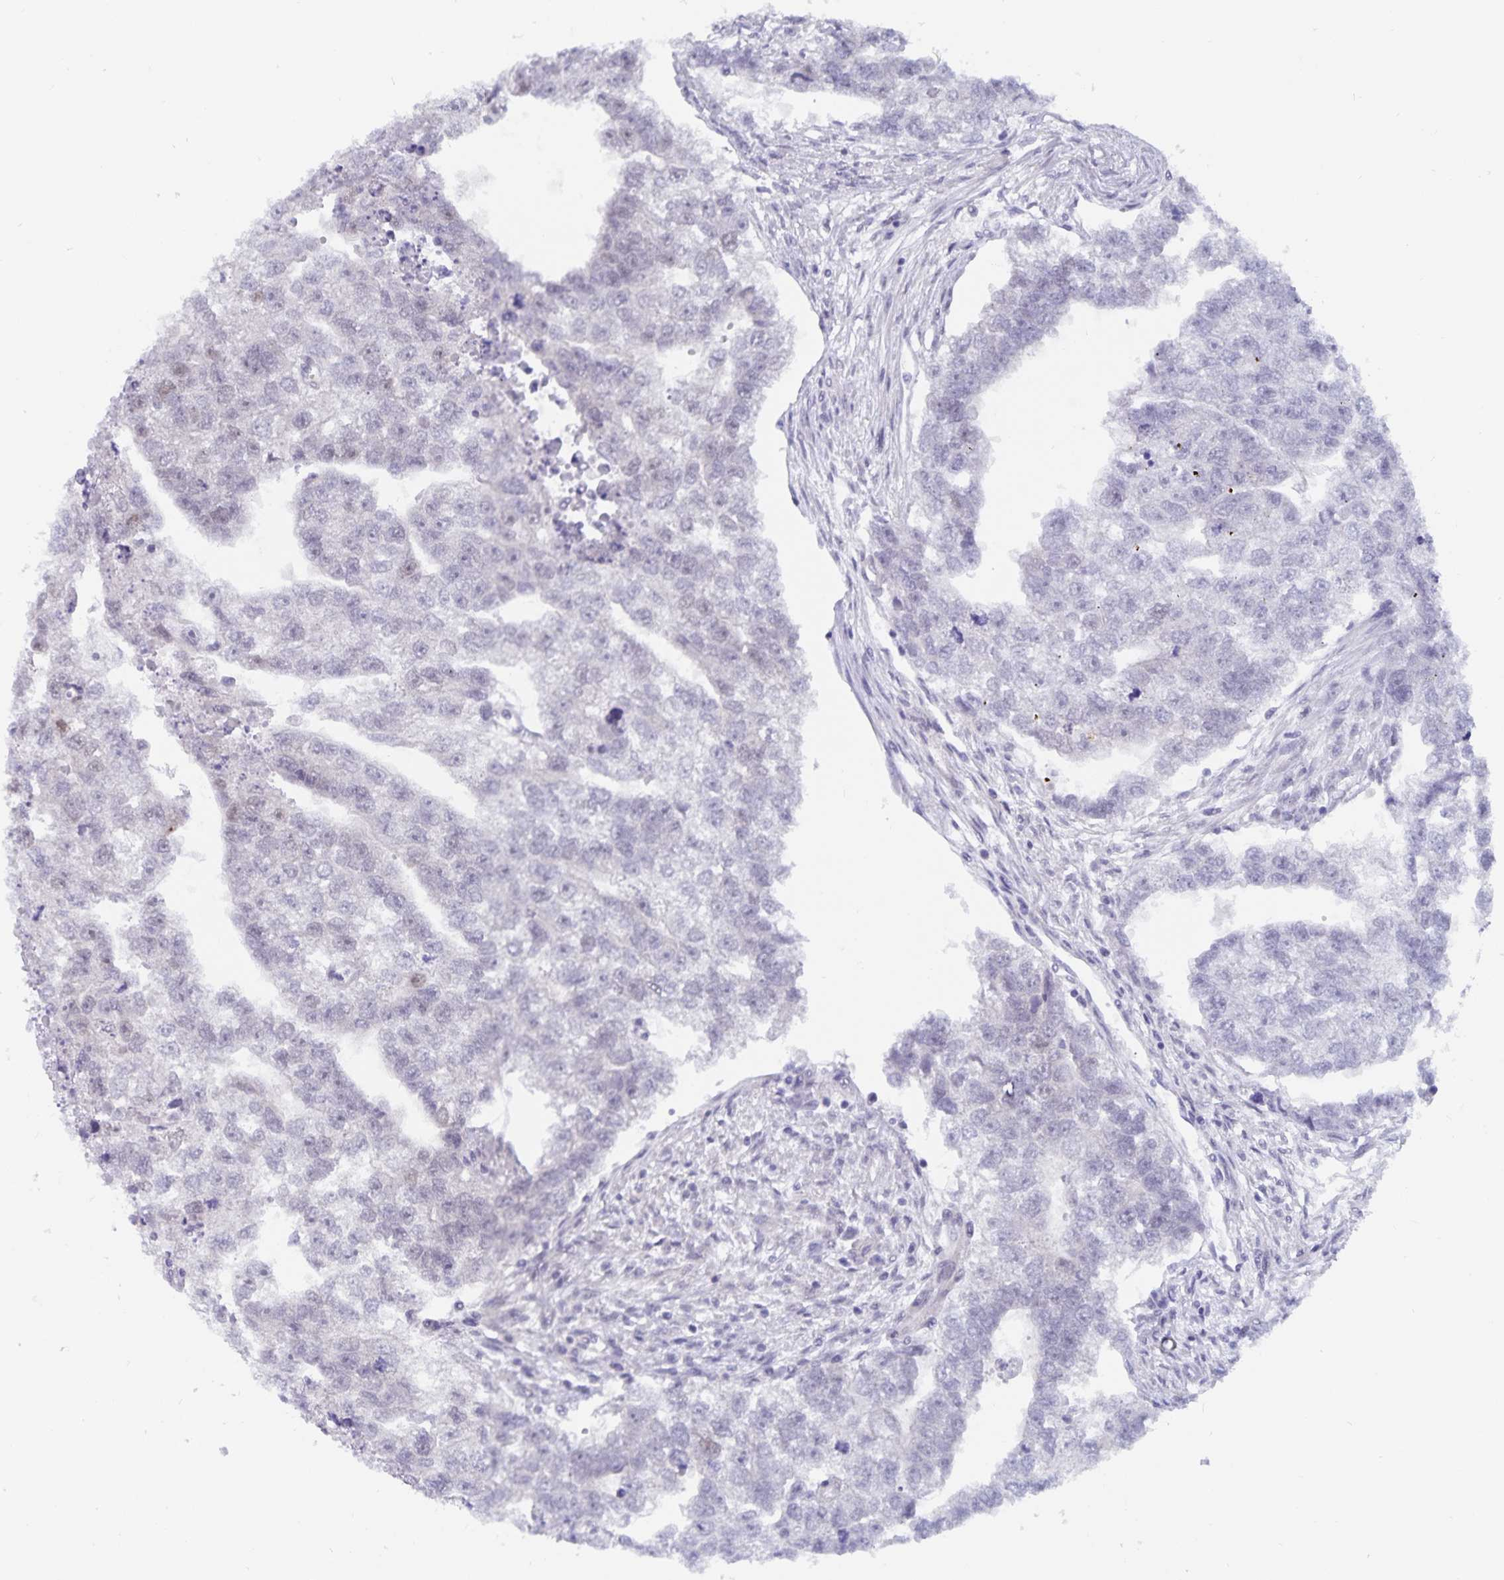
{"staining": {"intensity": "negative", "quantity": "none", "location": "none"}, "tissue": "testis cancer", "cell_type": "Tumor cells", "image_type": "cancer", "snomed": [{"axis": "morphology", "description": "Carcinoma, Embryonal, NOS"}, {"axis": "morphology", "description": "Teratoma, malignant, NOS"}, {"axis": "topography", "description": "Testis"}], "caption": "A photomicrograph of human malignant teratoma (testis) is negative for staining in tumor cells. (Immunohistochemistry, brightfield microscopy, high magnification).", "gene": "BAG6", "patient": {"sex": "male", "age": 44}}